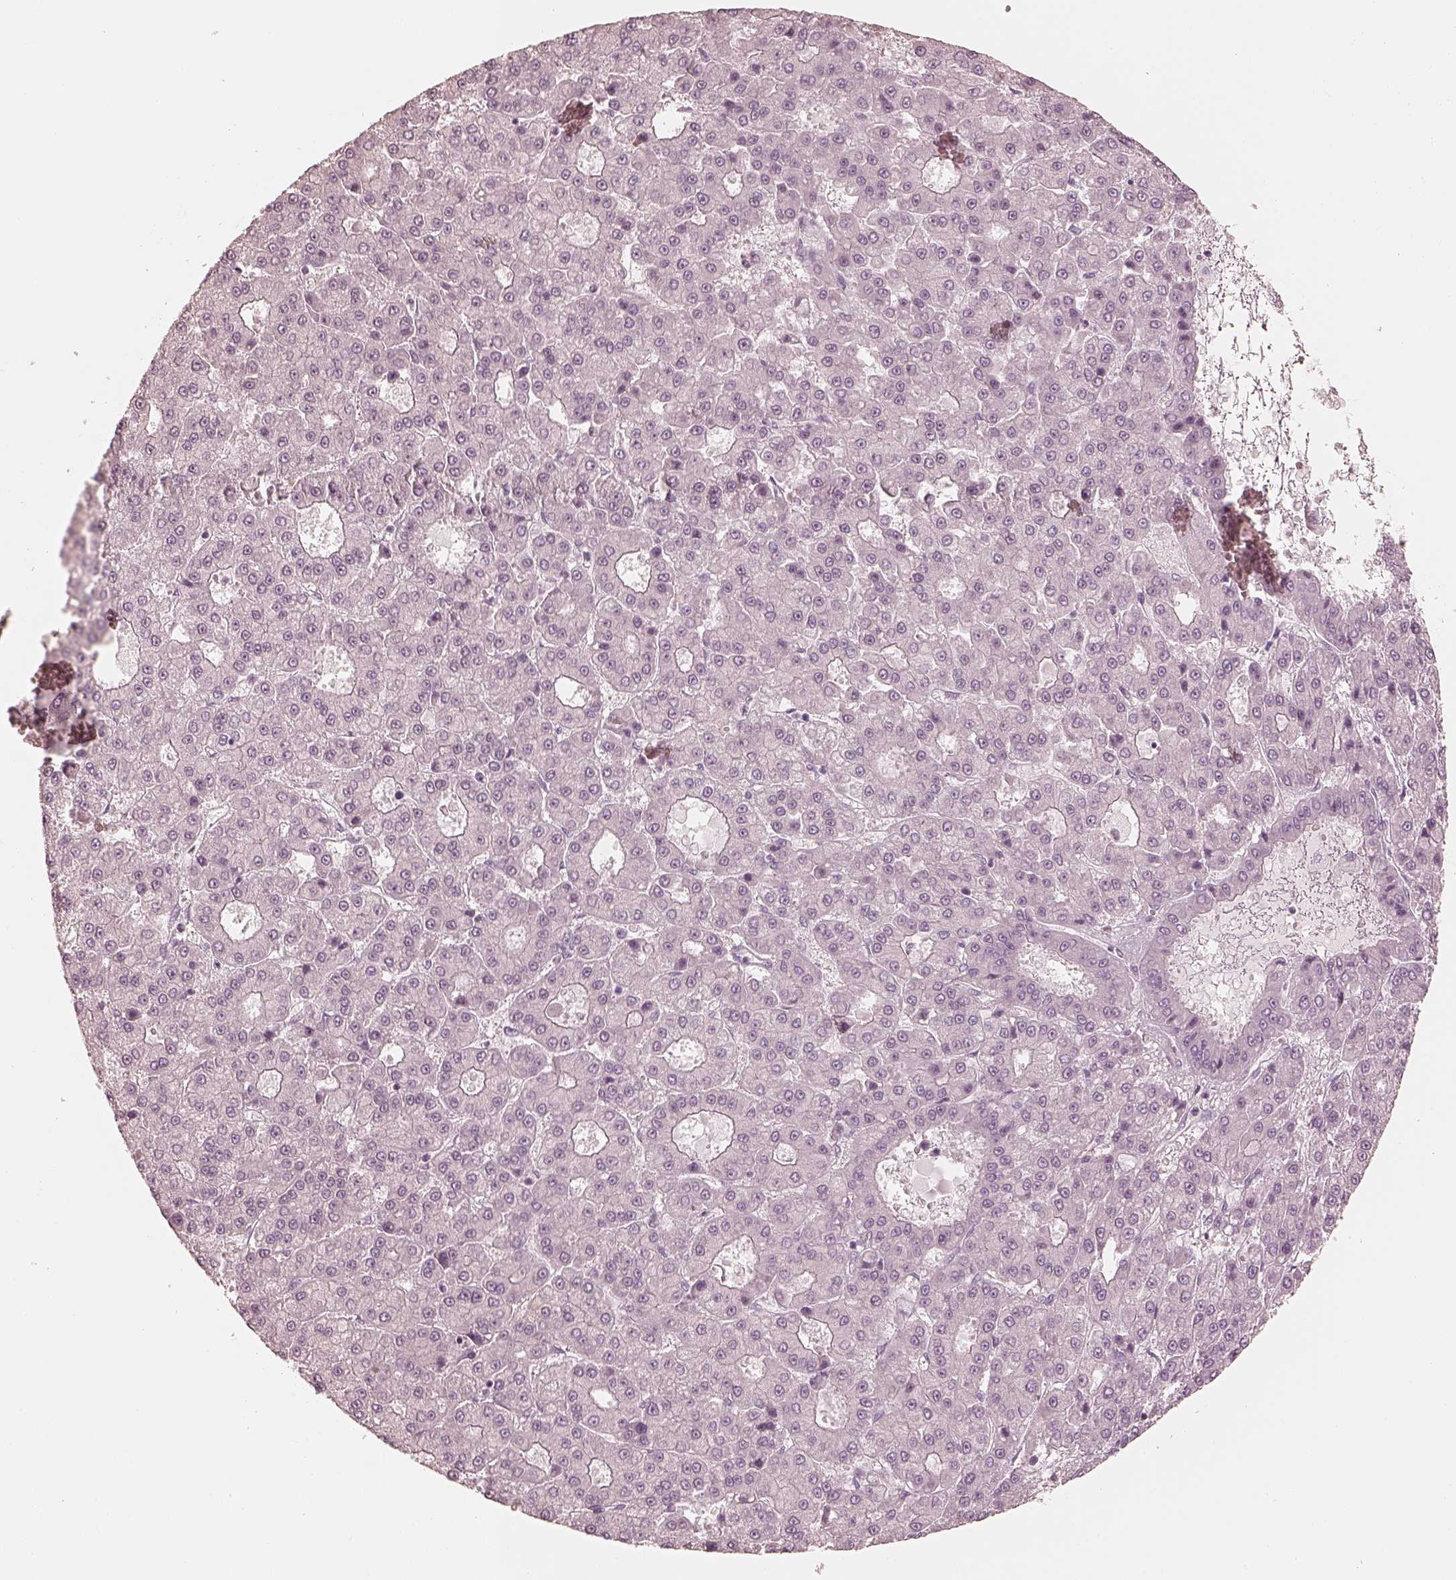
{"staining": {"intensity": "negative", "quantity": "none", "location": "none"}, "tissue": "liver cancer", "cell_type": "Tumor cells", "image_type": "cancer", "snomed": [{"axis": "morphology", "description": "Carcinoma, Hepatocellular, NOS"}, {"axis": "topography", "description": "Liver"}], "caption": "A photomicrograph of human liver hepatocellular carcinoma is negative for staining in tumor cells.", "gene": "CALR3", "patient": {"sex": "male", "age": 70}}